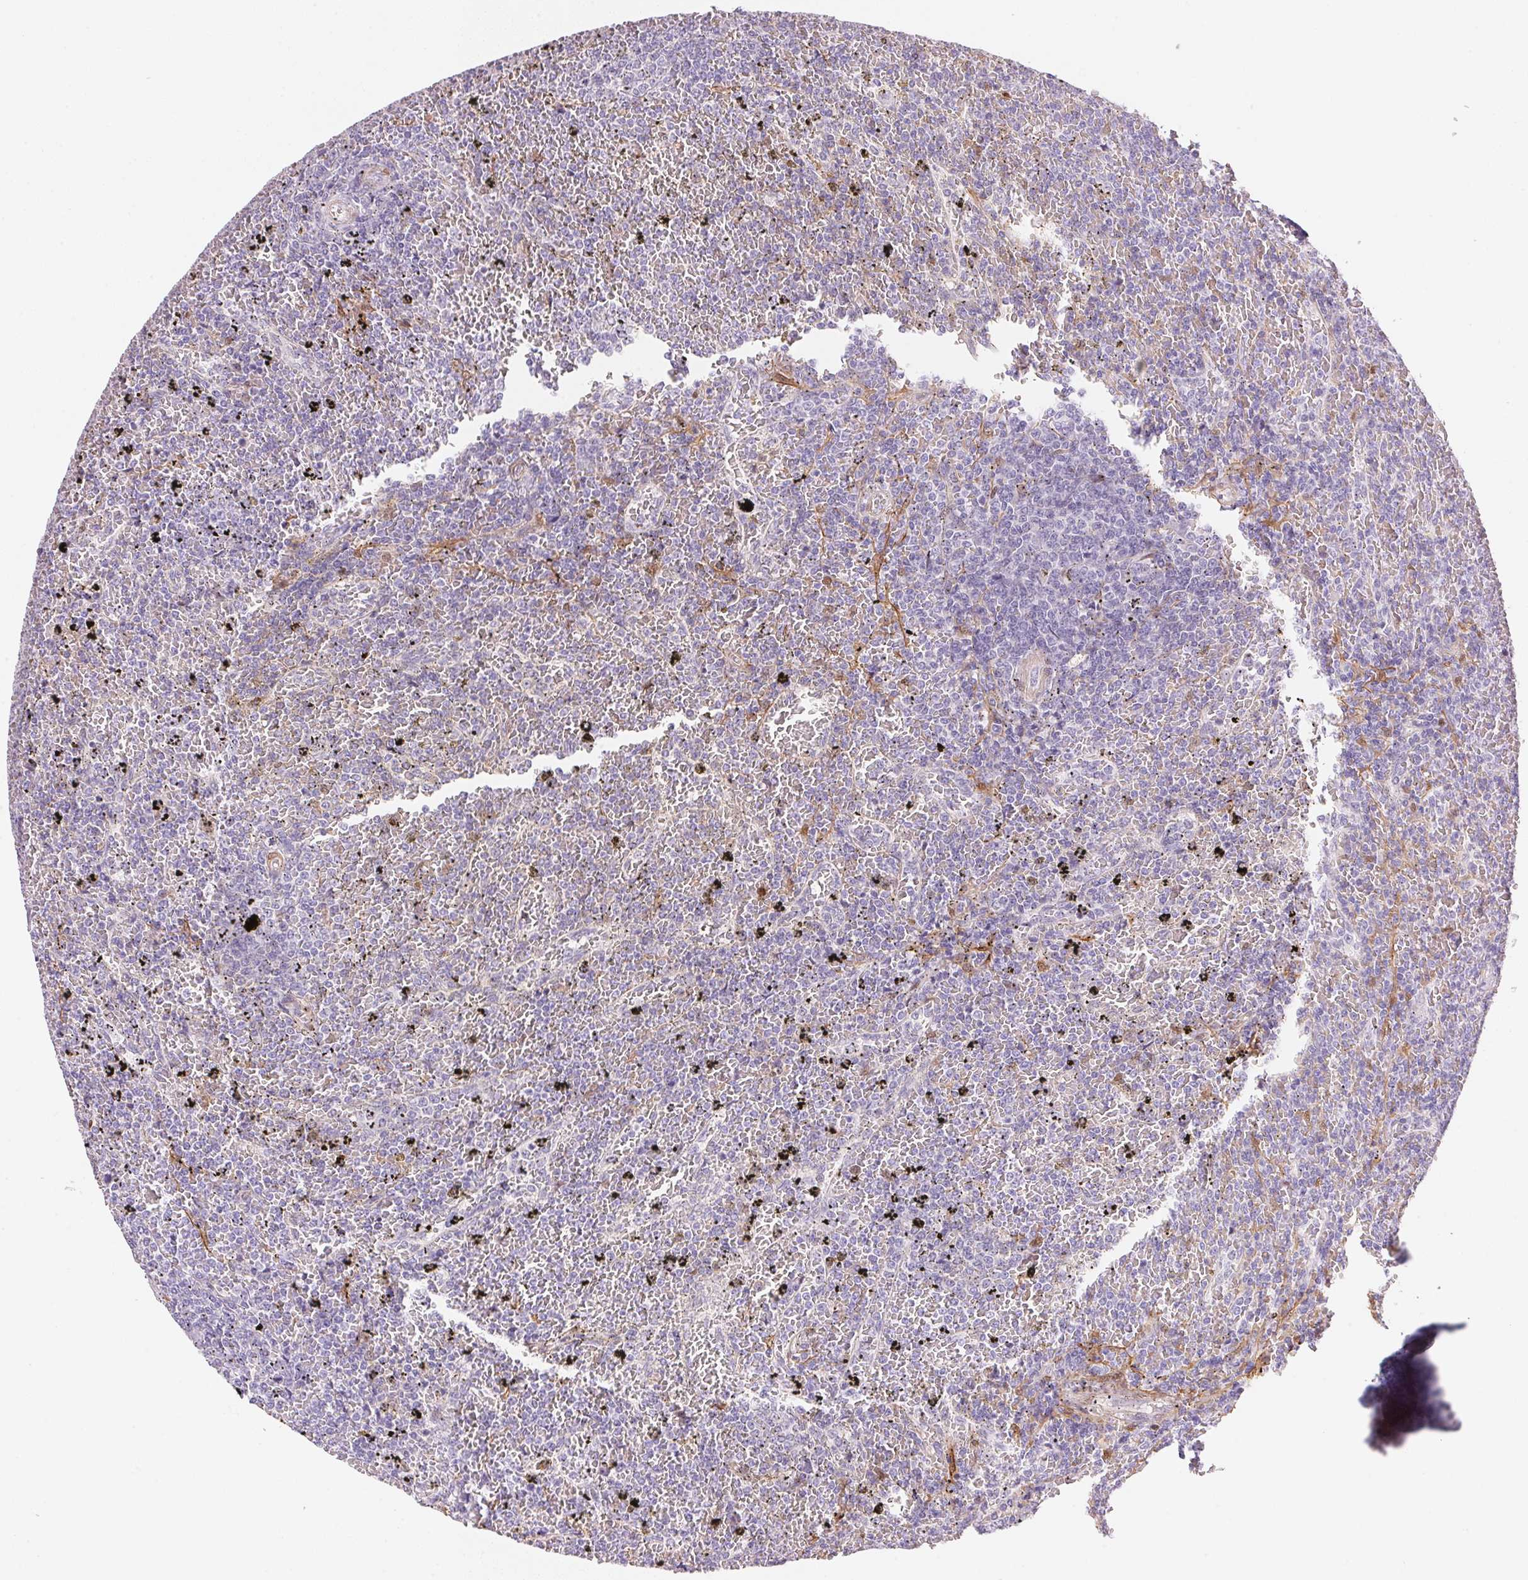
{"staining": {"intensity": "negative", "quantity": "none", "location": "none"}, "tissue": "lymphoma", "cell_type": "Tumor cells", "image_type": "cancer", "snomed": [{"axis": "morphology", "description": "Malignant lymphoma, non-Hodgkin's type, Low grade"}, {"axis": "topography", "description": "Spleen"}], "caption": "Image shows no significant protein staining in tumor cells of low-grade malignant lymphoma, non-Hodgkin's type.", "gene": "SMTN", "patient": {"sex": "female", "age": 77}}